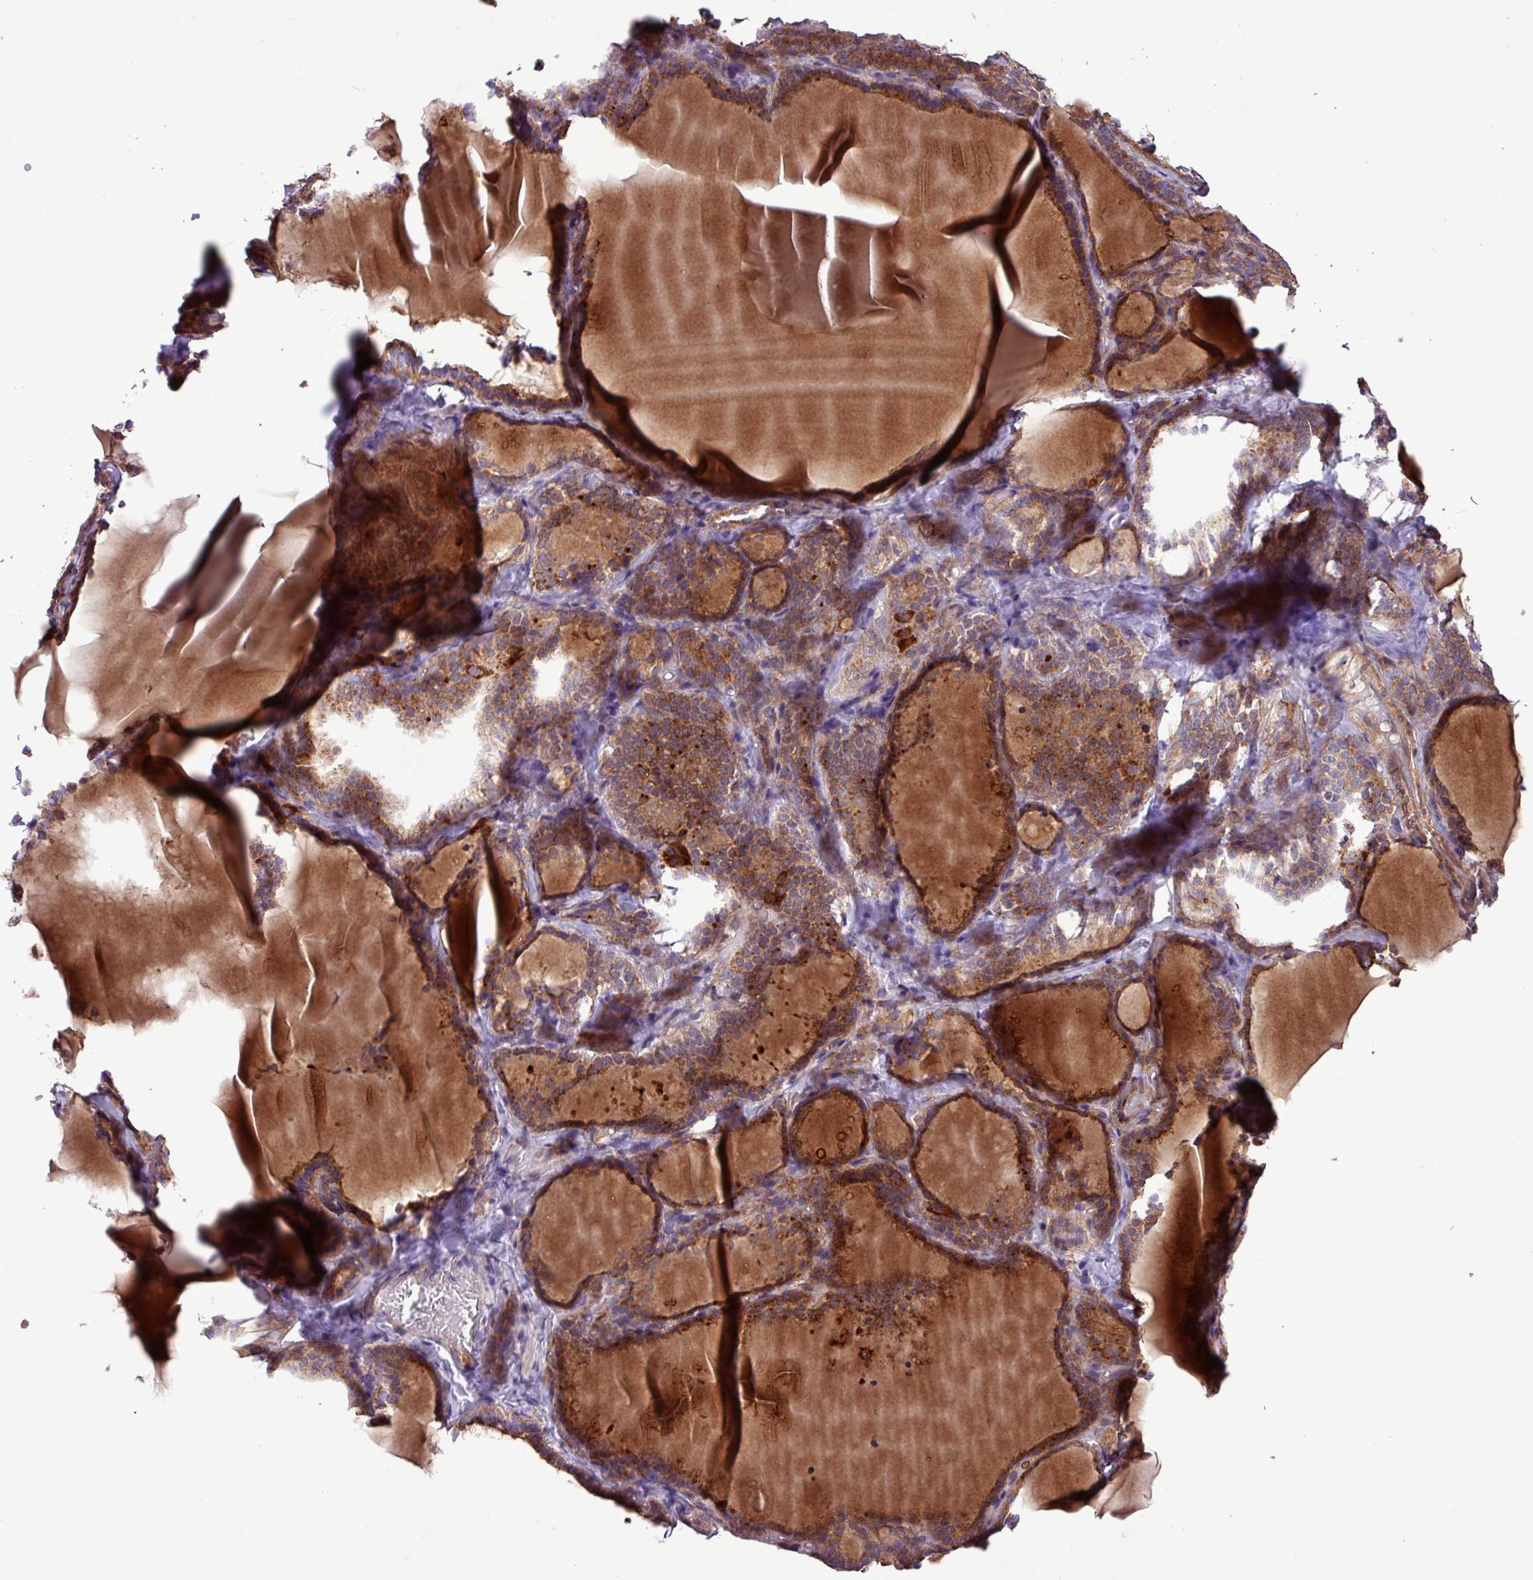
{"staining": {"intensity": "strong", "quantity": ">75%", "location": "cytoplasmic/membranous"}, "tissue": "thyroid gland", "cell_type": "Glandular cells", "image_type": "normal", "snomed": [{"axis": "morphology", "description": "Normal tissue, NOS"}, {"axis": "topography", "description": "Thyroid gland"}], "caption": "Thyroid gland stained for a protein demonstrates strong cytoplasmic/membranous positivity in glandular cells. (DAB (3,3'-diaminobenzidine) IHC, brown staining for protein, blue staining for nuclei).", "gene": "TIMM10B", "patient": {"sex": "female", "age": 31}}